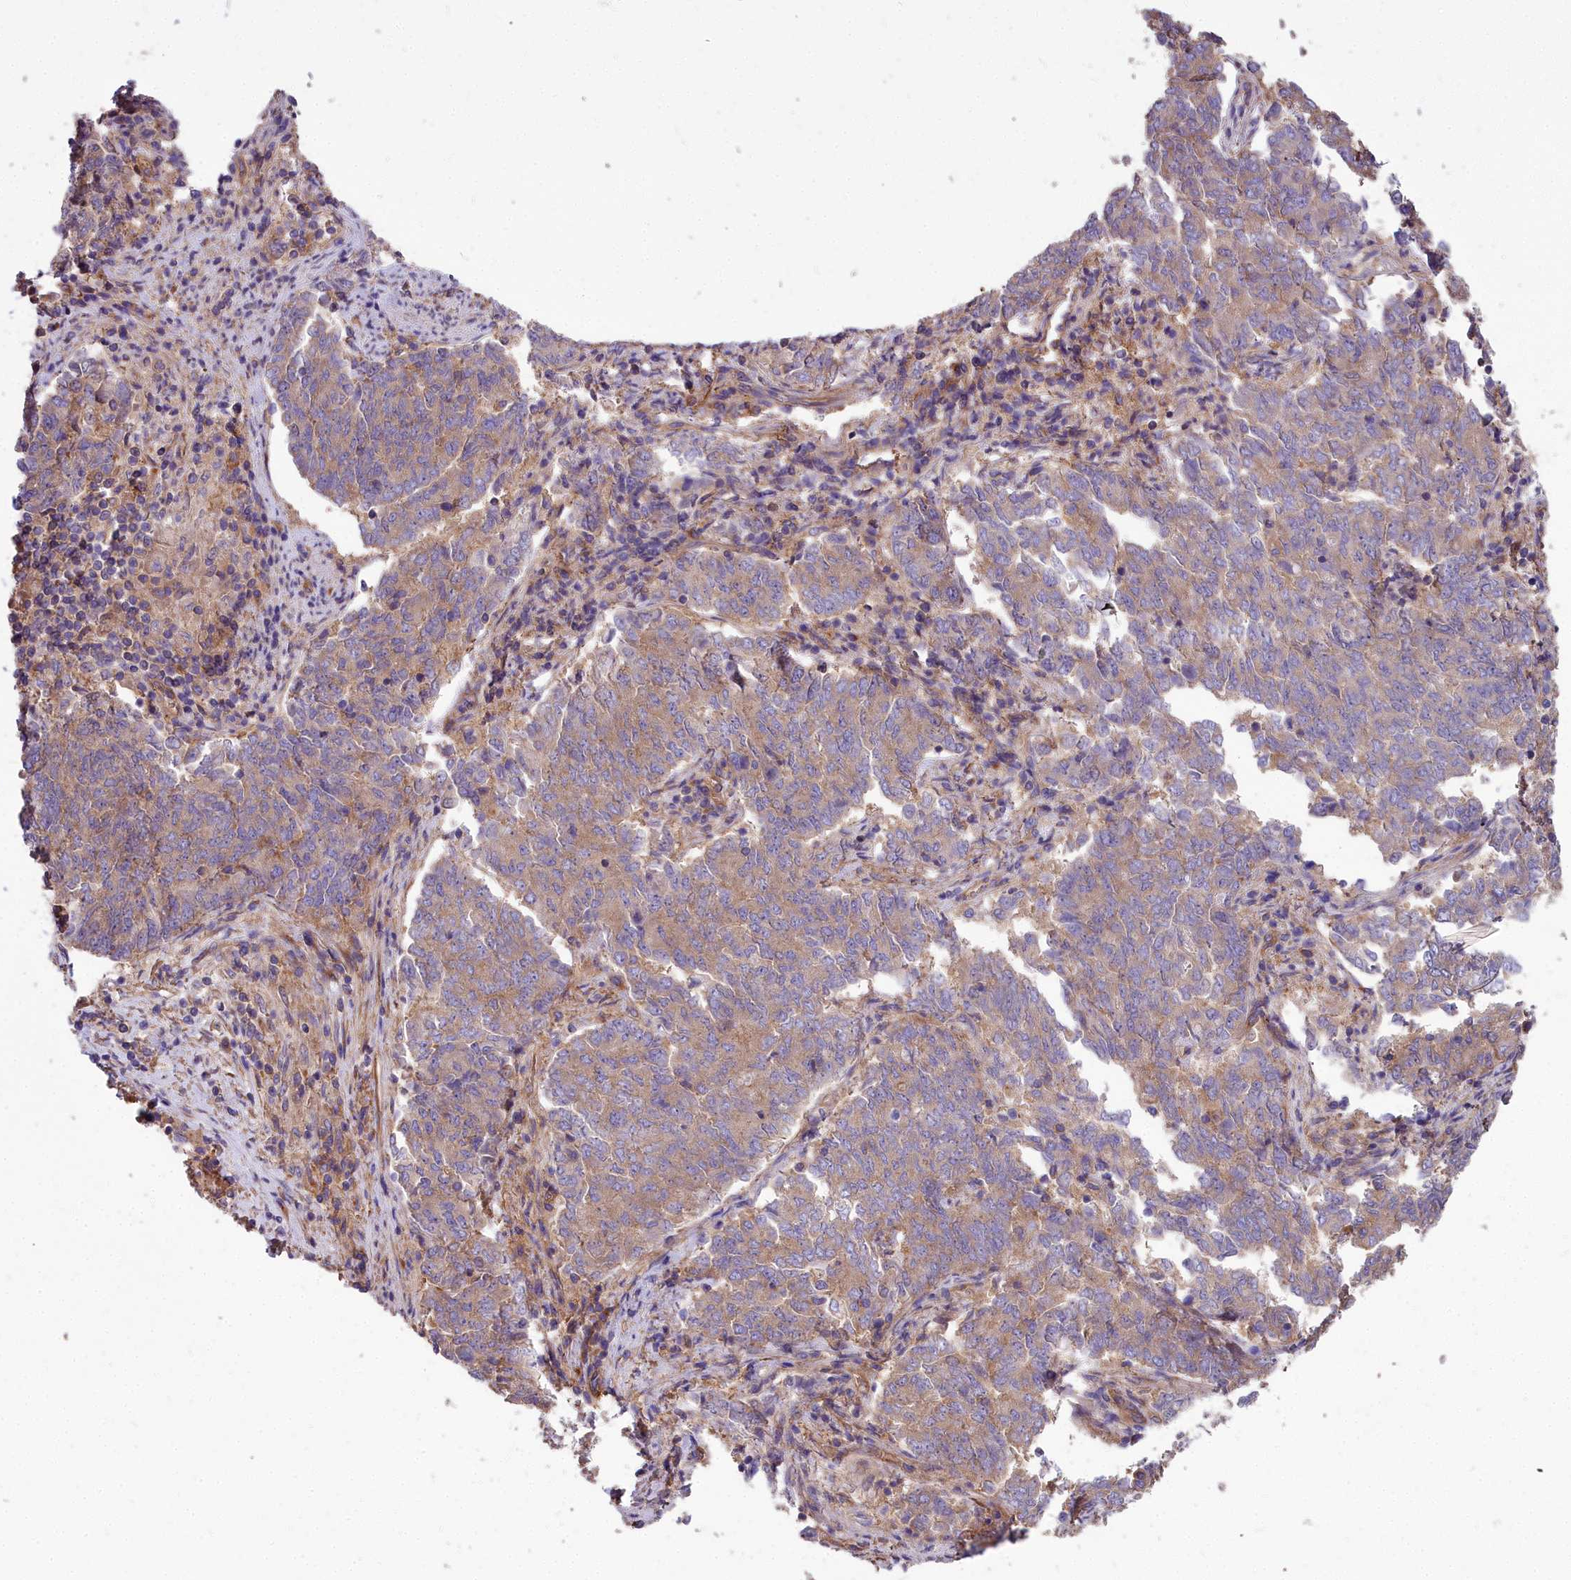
{"staining": {"intensity": "moderate", "quantity": "25%-75%", "location": "cytoplasmic/membranous"}, "tissue": "endometrial cancer", "cell_type": "Tumor cells", "image_type": "cancer", "snomed": [{"axis": "morphology", "description": "Adenocarcinoma, NOS"}, {"axis": "topography", "description": "Endometrium"}], "caption": "Immunohistochemical staining of human adenocarcinoma (endometrial) demonstrates medium levels of moderate cytoplasmic/membranous protein positivity in approximately 25%-75% of tumor cells.", "gene": "DCTN3", "patient": {"sex": "female", "age": 80}}